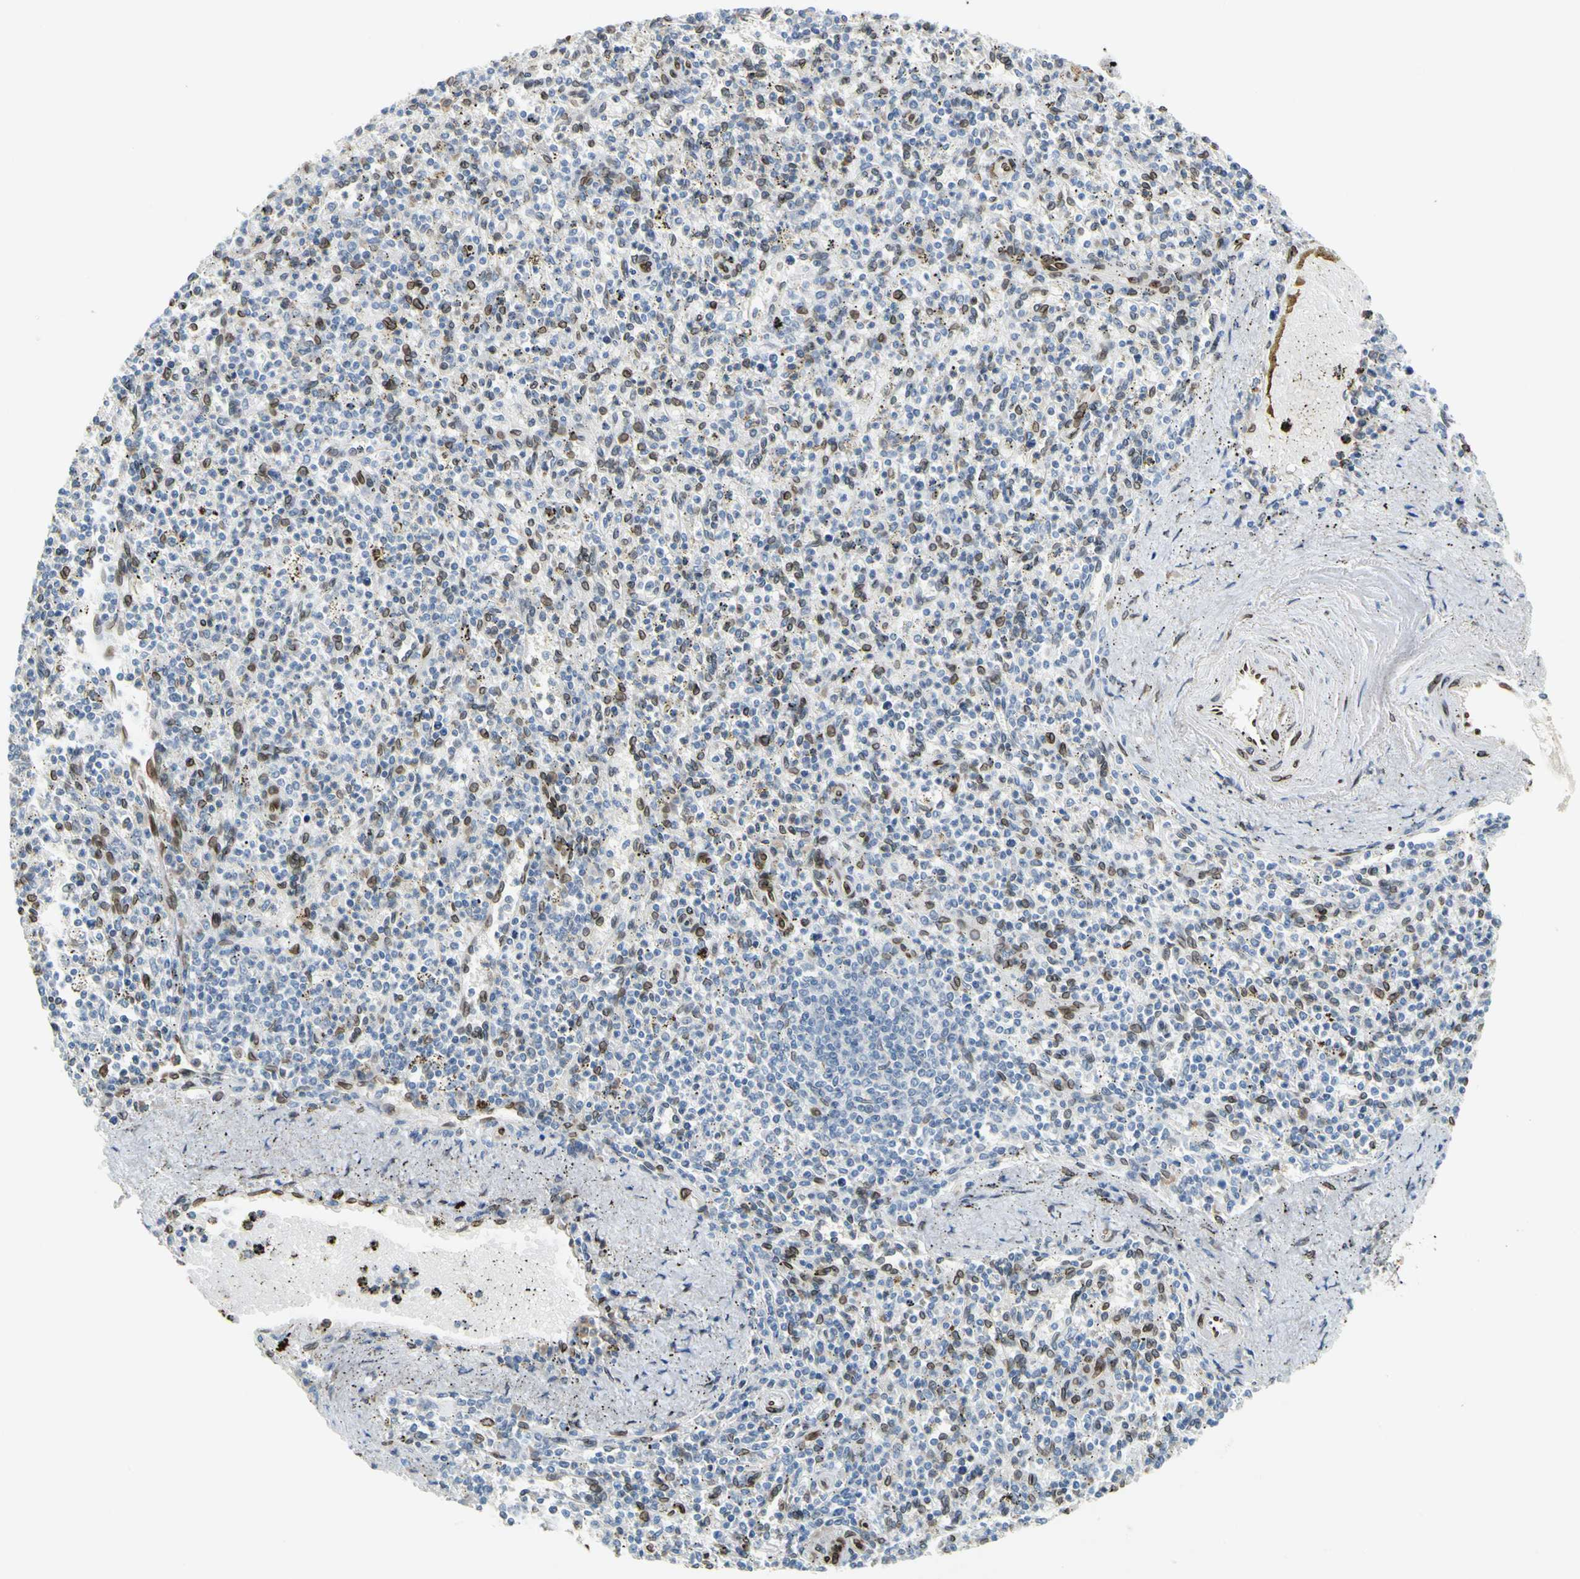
{"staining": {"intensity": "moderate", "quantity": "<25%", "location": "cytoplasmic/membranous,nuclear"}, "tissue": "spleen", "cell_type": "Cells in red pulp", "image_type": "normal", "snomed": [{"axis": "morphology", "description": "Normal tissue, NOS"}, {"axis": "topography", "description": "Spleen"}], "caption": "Protein staining of normal spleen exhibits moderate cytoplasmic/membranous,nuclear expression in approximately <25% of cells in red pulp. Nuclei are stained in blue.", "gene": "SUN1", "patient": {"sex": "male", "age": 72}}